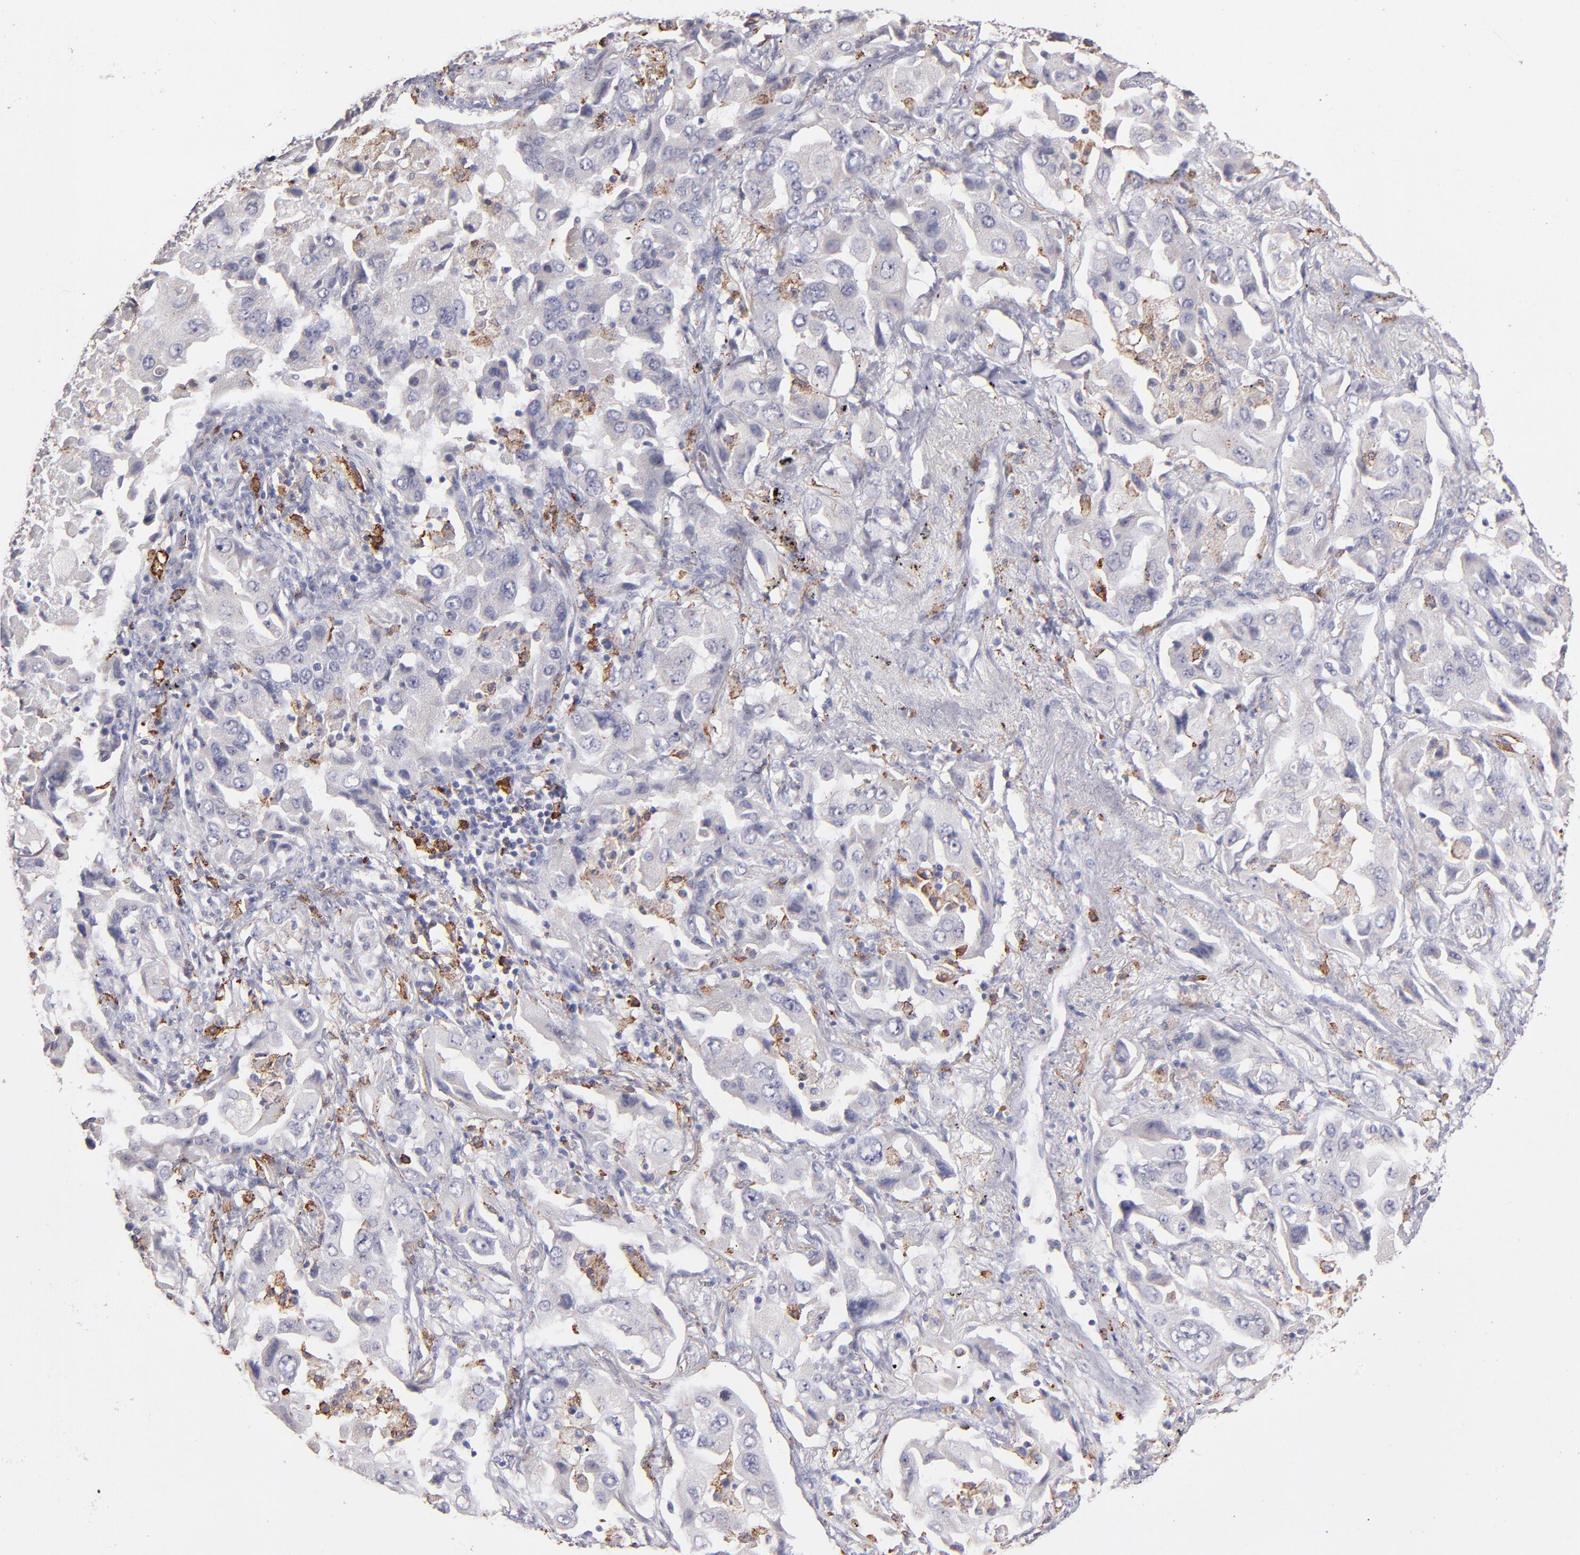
{"staining": {"intensity": "weak", "quantity": "<25%", "location": "cytoplasmic/membranous"}, "tissue": "lung cancer", "cell_type": "Tumor cells", "image_type": "cancer", "snomed": [{"axis": "morphology", "description": "Adenocarcinoma, NOS"}, {"axis": "topography", "description": "Lung"}], "caption": "Immunohistochemical staining of human adenocarcinoma (lung) shows no significant positivity in tumor cells.", "gene": "GLDC", "patient": {"sex": "female", "age": 65}}